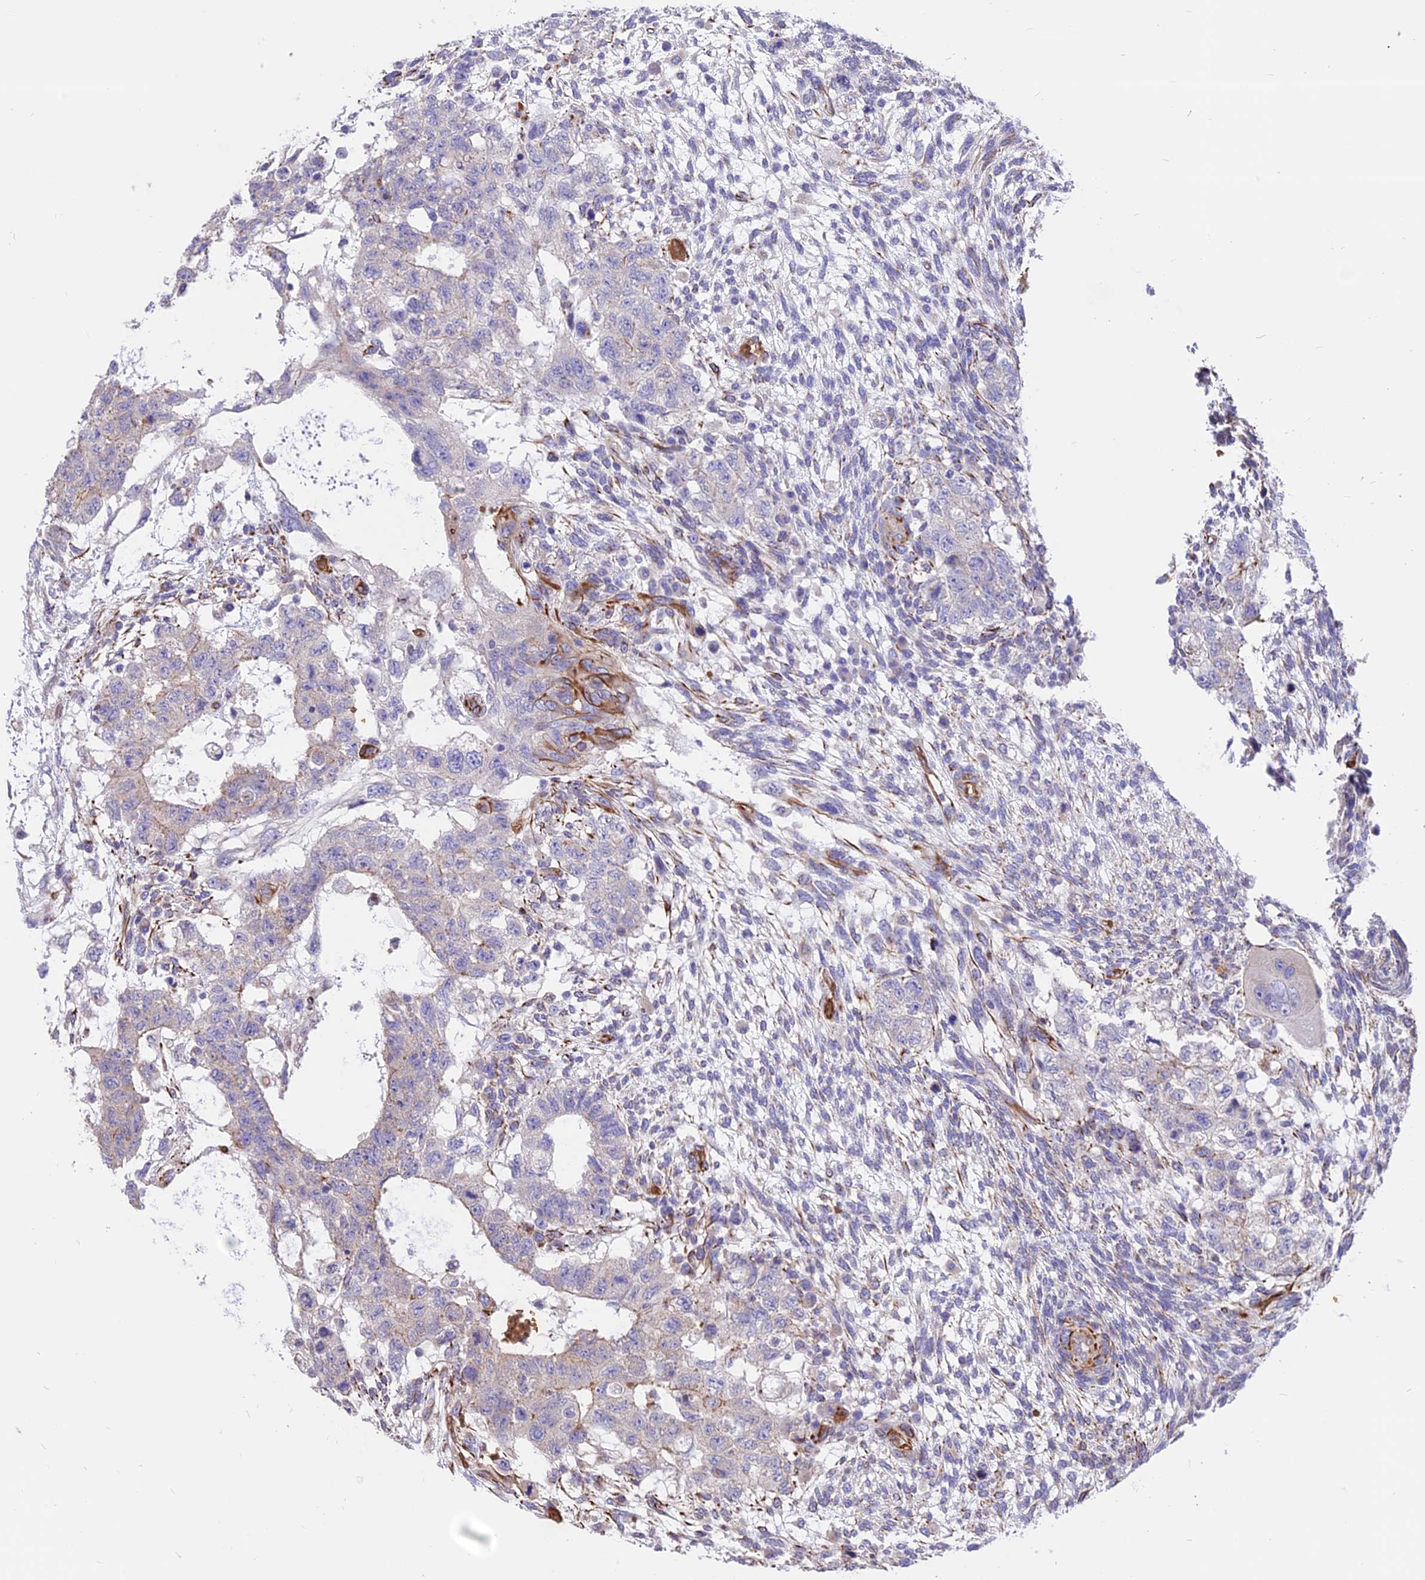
{"staining": {"intensity": "negative", "quantity": "none", "location": "none"}, "tissue": "testis cancer", "cell_type": "Tumor cells", "image_type": "cancer", "snomed": [{"axis": "morphology", "description": "Normal tissue, NOS"}, {"axis": "morphology", "description": "Carcinoma, Embryonal, NOS"}, {"axis": "topography", "description": "Testis"}], "caption": "IHC micrograph of neoplastic tissue: human embryonal carcinoma (testis) stained with DAB (3,3'-diaminobenzidine) reveals no significant protein staining in tumor cells.", "gene": "TTC4", "patient": {"sex": "male", "age": 36}}